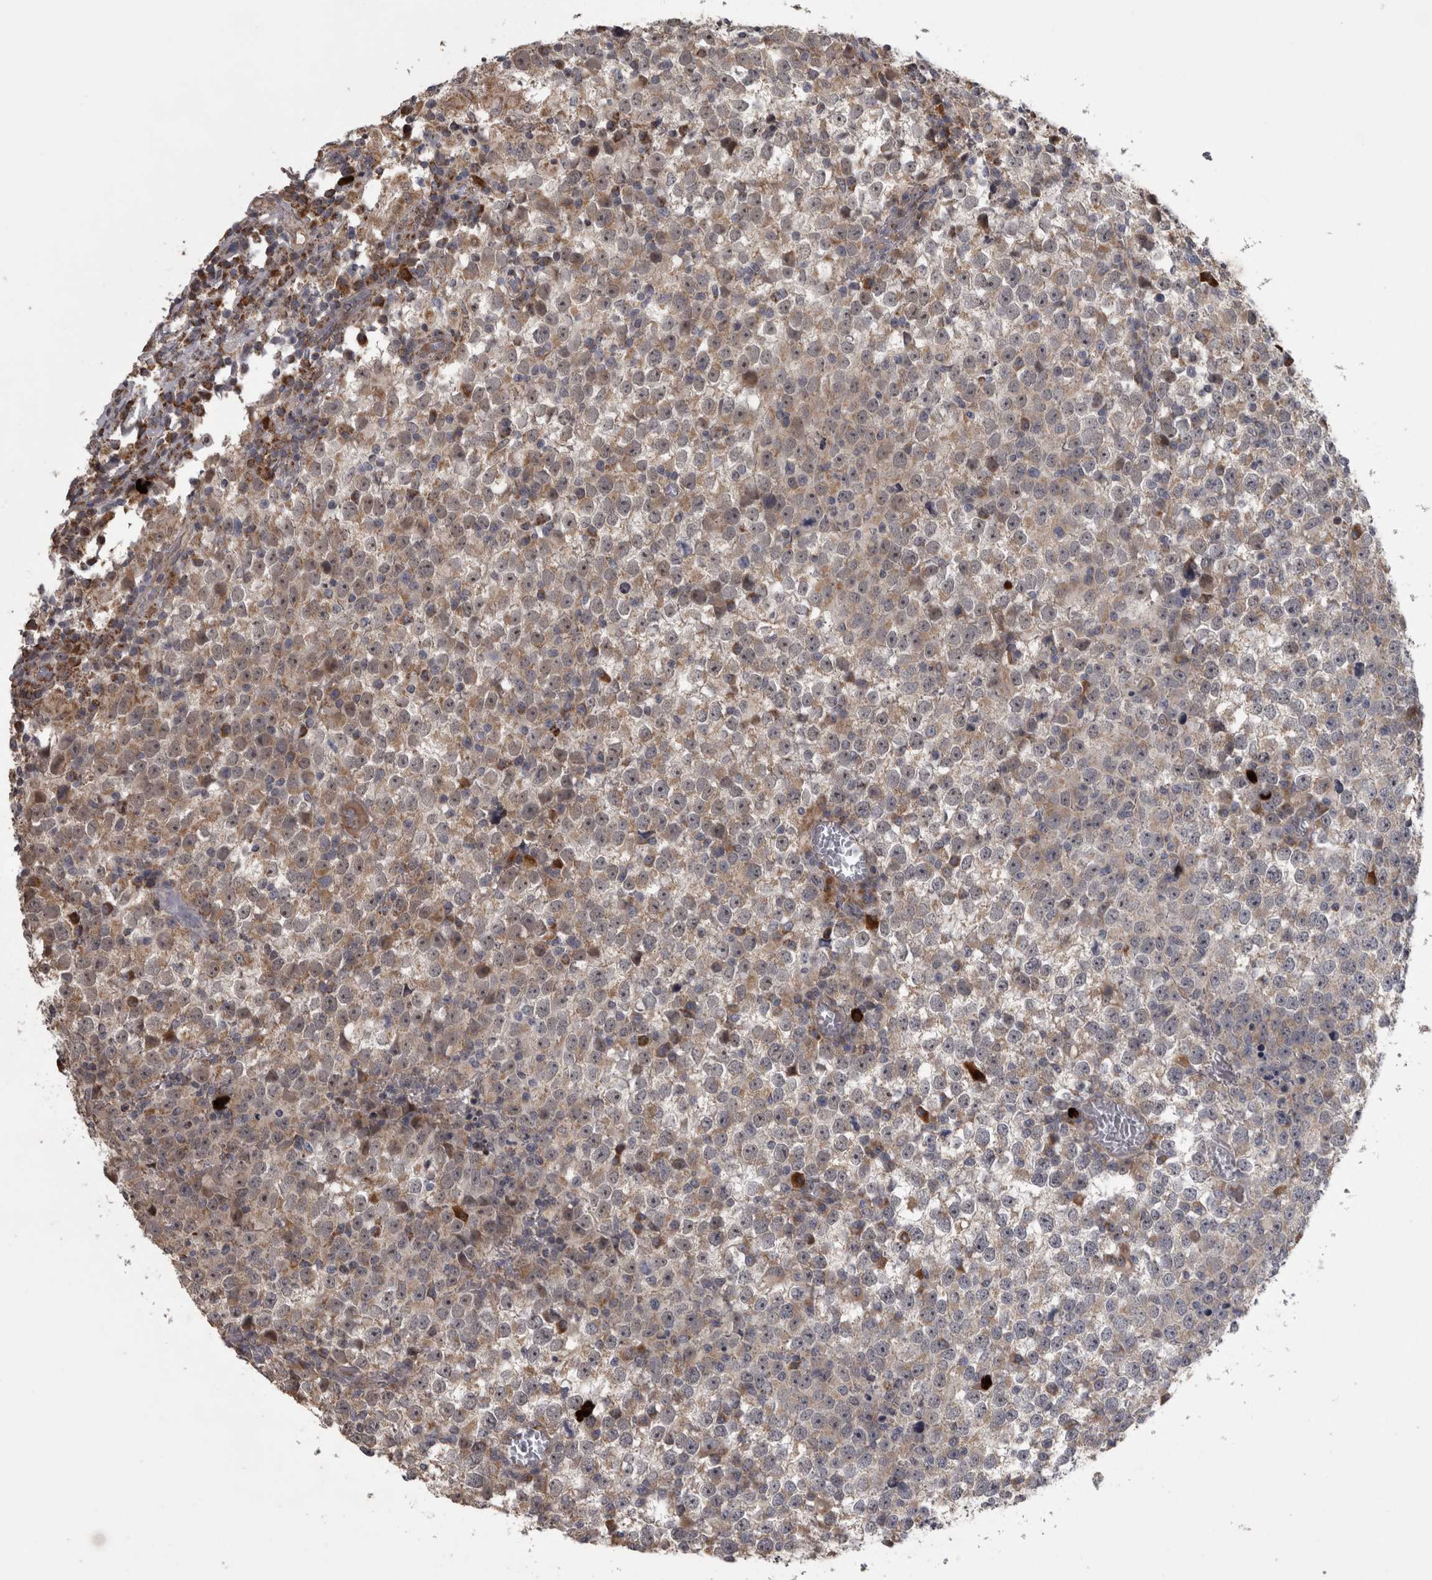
{"staining": {"intensity": "weak", "quantity": ">75%", "location": "cytoplasmic/membranous"}, "tissue": "testis cancer", "cell_type": "Tumor cells", "image_type": "cancer", "snomed": [{"axis": "morphology", "description": "Seminoma, NOS"}, {"axis": "topography", "description": "Testis"}], "caption": "Testis seminoma tissue shows weak cytoplasmic/membranous staining in approximately >75% of tumor cells, visualized by immunohistochemistry.", "gene": "DBT", "patient": {"sex": "male", "age": 65}}